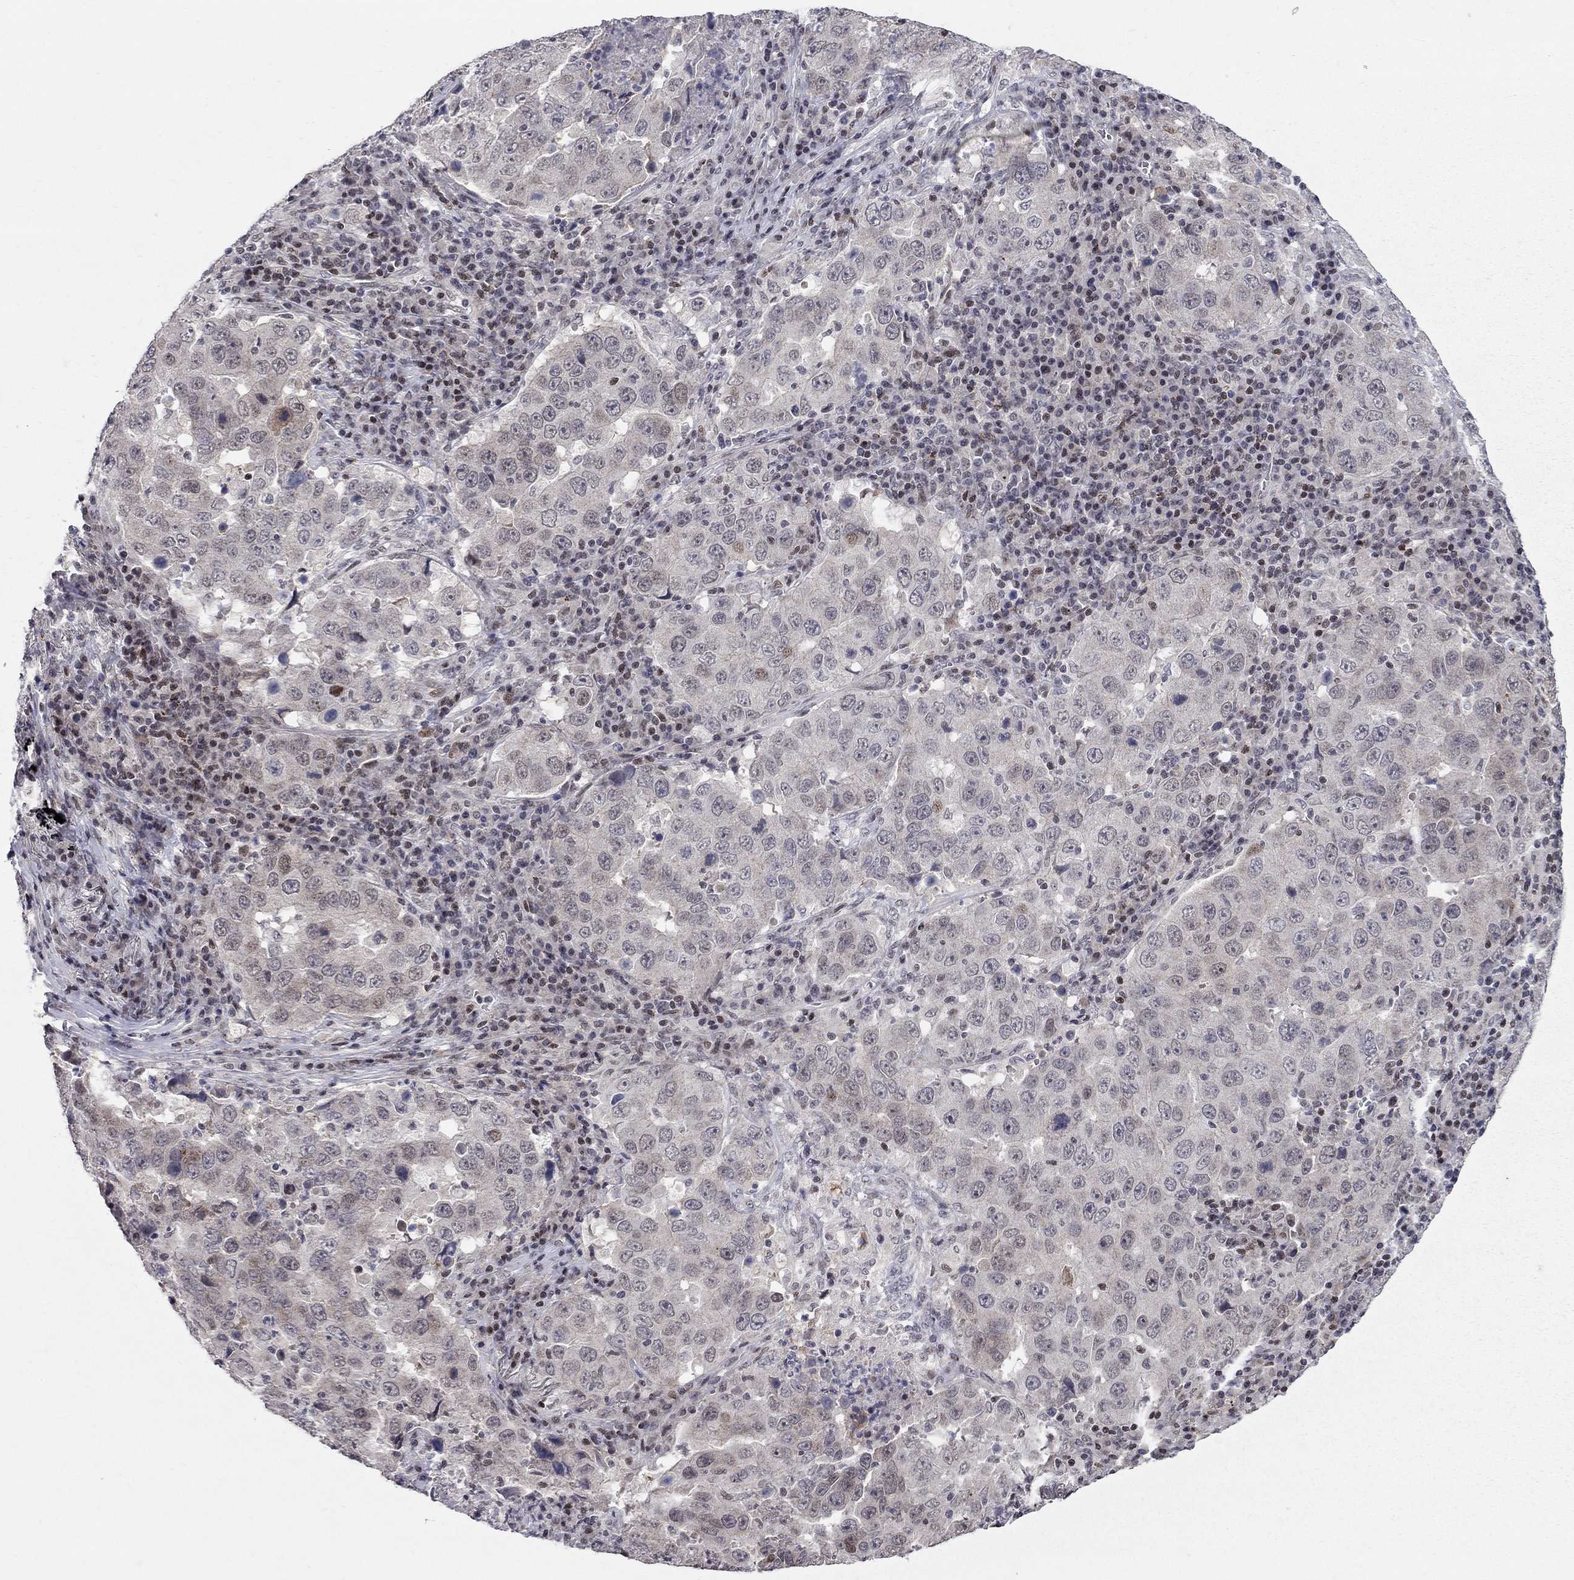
{"staining": {"intensity": "weak", "quantity": "<25%", "location": "nuclear"}, "tissue": "lung cancer", "cell_type": "Tumor cells", "image_type": "cancer", "snomed": [{"axis": "morphology", "description": "Adenocarcinoma, NOS"}, {"axis": "topography", "description": "Lung"}], "caption": "There is no significant expression in tumor cells of lung adenocarcinoma.", "gene": "HDAC3", "patient": {"sex": "male", "age": 73}}